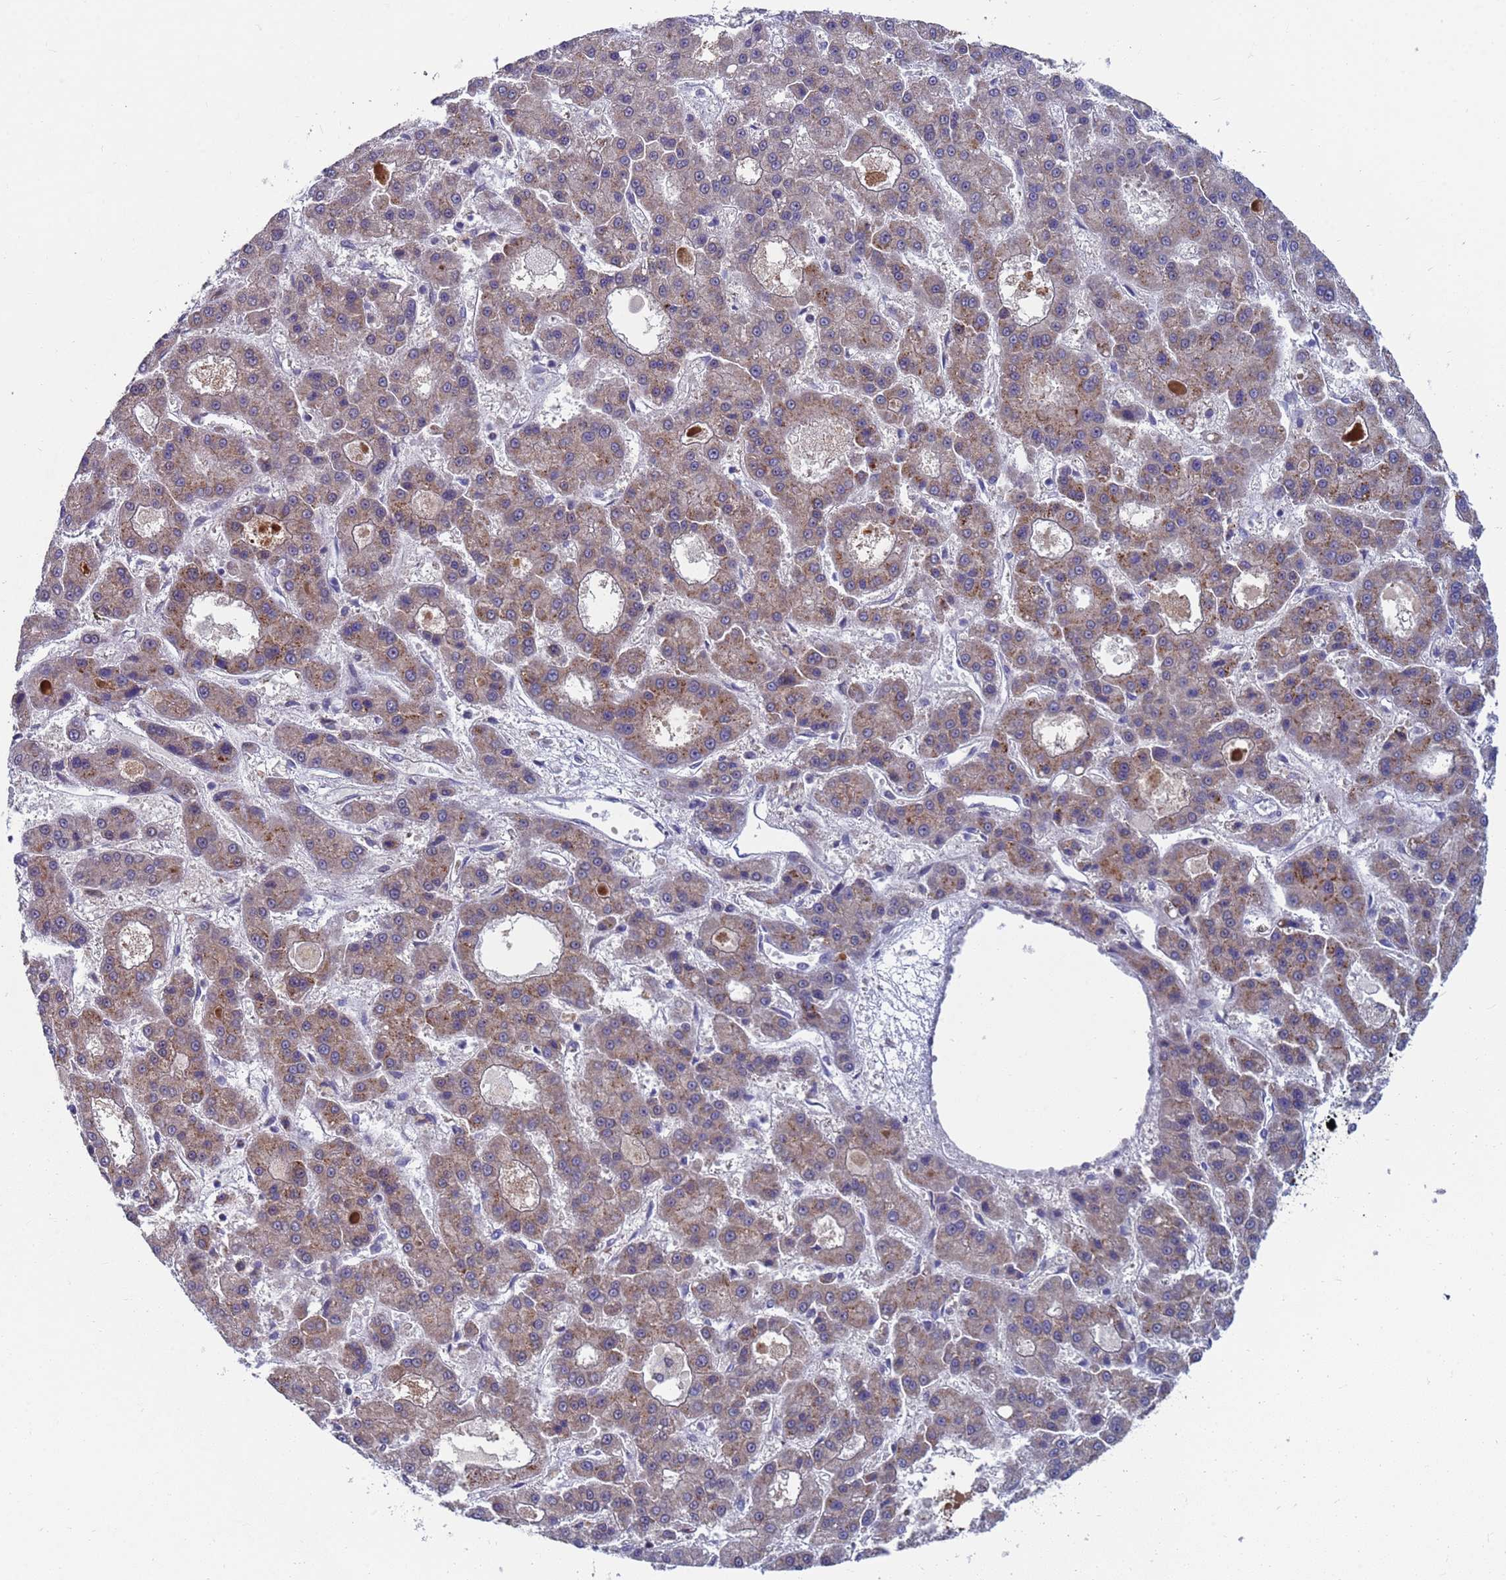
{"staining": {"intensity": "moderate", "quantity": "25%-75%", "location": "cytoplasmic/membranous"}, "tissue": "liver cancer", "cell_type": "Tumor cells", "image_type": "cancer", "snomed": [{"axis": "morphology", "description": "Carcinoma, Hepatocellular, NOS"}, {"axis": "topography", "description": "Liver"}], "caption": "The image demonstrates immunohistochemical staining of liver cancer. There is moderate cytoplasmic/membranous positivity is present in about 25%-75% of tumor cells. Nuclei are stained in blue.", "gene": "ENOSF1", "patient": {"sex": "male", "age": 70}}